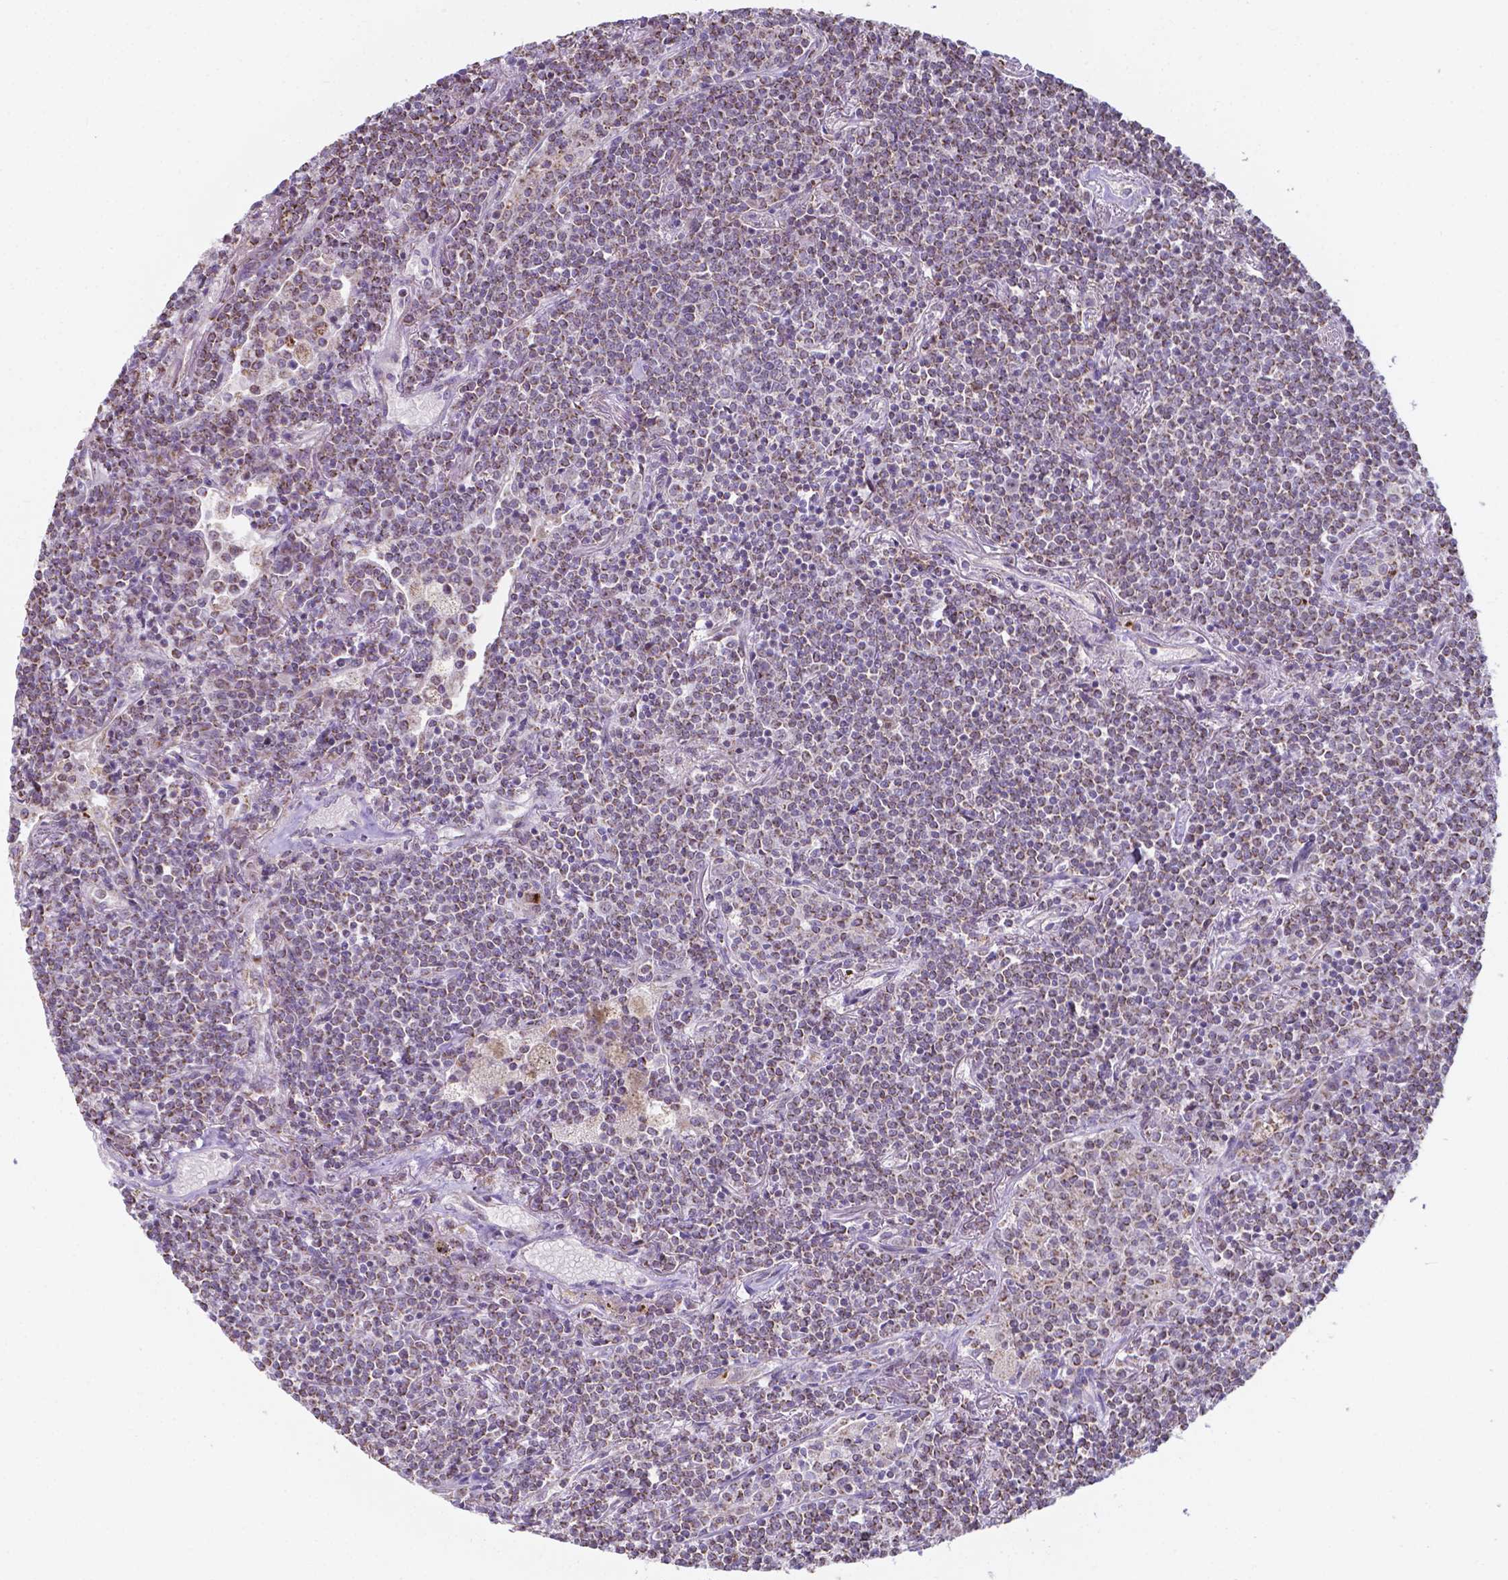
{"staining": {"intensity": "weak", "quantity": "<25%", "location": "cytoplasmic/membranous"}, "tissue": "lymphoma", "cell_type": "Tumor cells", "image_type": "cancer", "snomed": [{"axis": "morphology", "description": "Malignant lymphoma, non-Hodgkin's type, Low grade"}, {"axis": "topography", "description": "Lung"}], "caption": "The immunohistochemistry photomicrograph has no significant expression in tumor cells of lymphoma tissue.", "gene": "FAM114A1", "patient": {"sex": "female", "age": 71}}